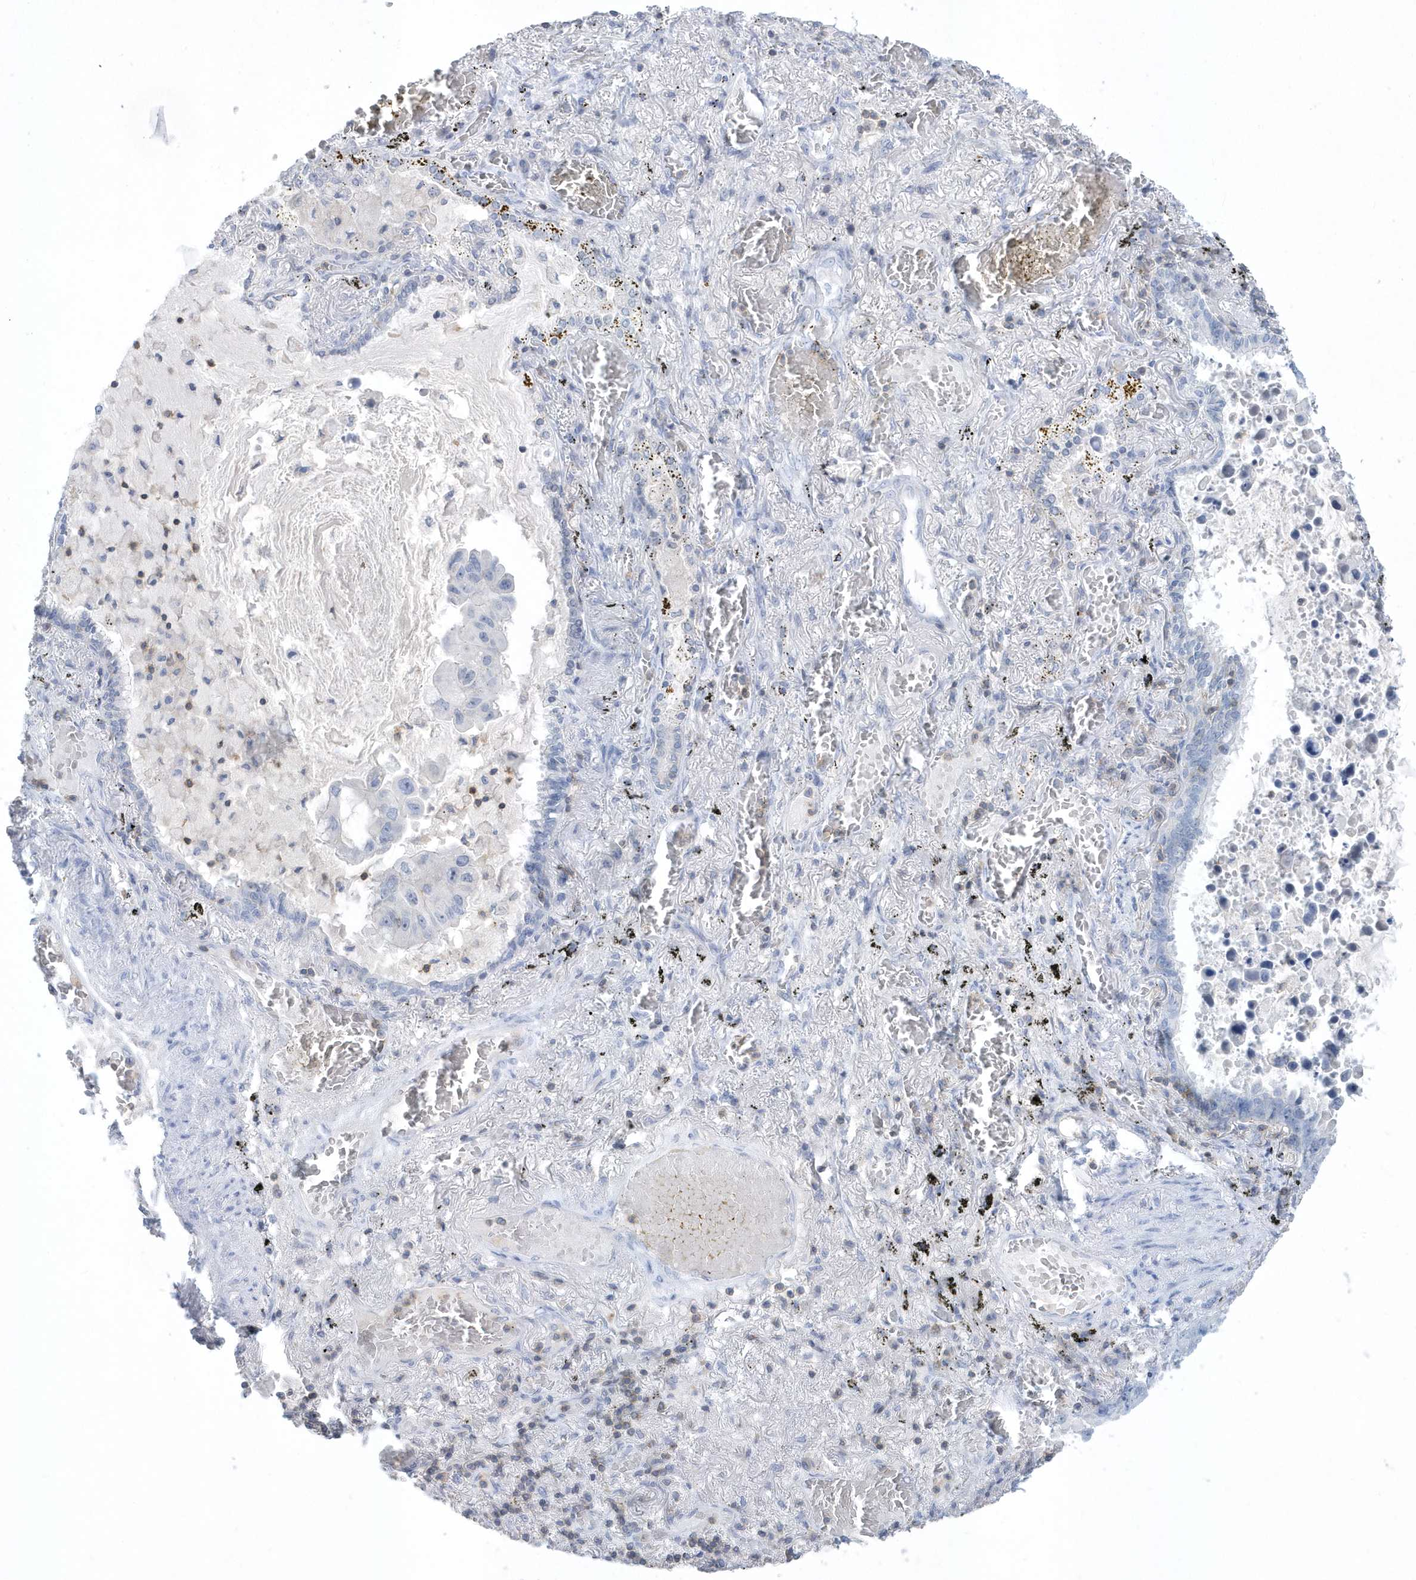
{"staining": {"intensity": "negative", "quantity": "none", "location": "none"}, "tissue": "lung cancer", "cell_type": "Tumor cells", "image_type": "cancer", "snomed": [{"axis": "morphology", "description": "Adenocarcinoma, NOS"}, {"axis": "topography", "description": "Lung"}], "caption": "This is a histopathology image of IHC staining of adenocarcinoma (lung), which shows no expression in tumor cells. (DAB (3,3'-diaminobenzidine) immunohistochemistry (IHC) with hematoxylin counter stain).", "gene": "PSD4", "patient": {"sex": "male", "age": 64}}